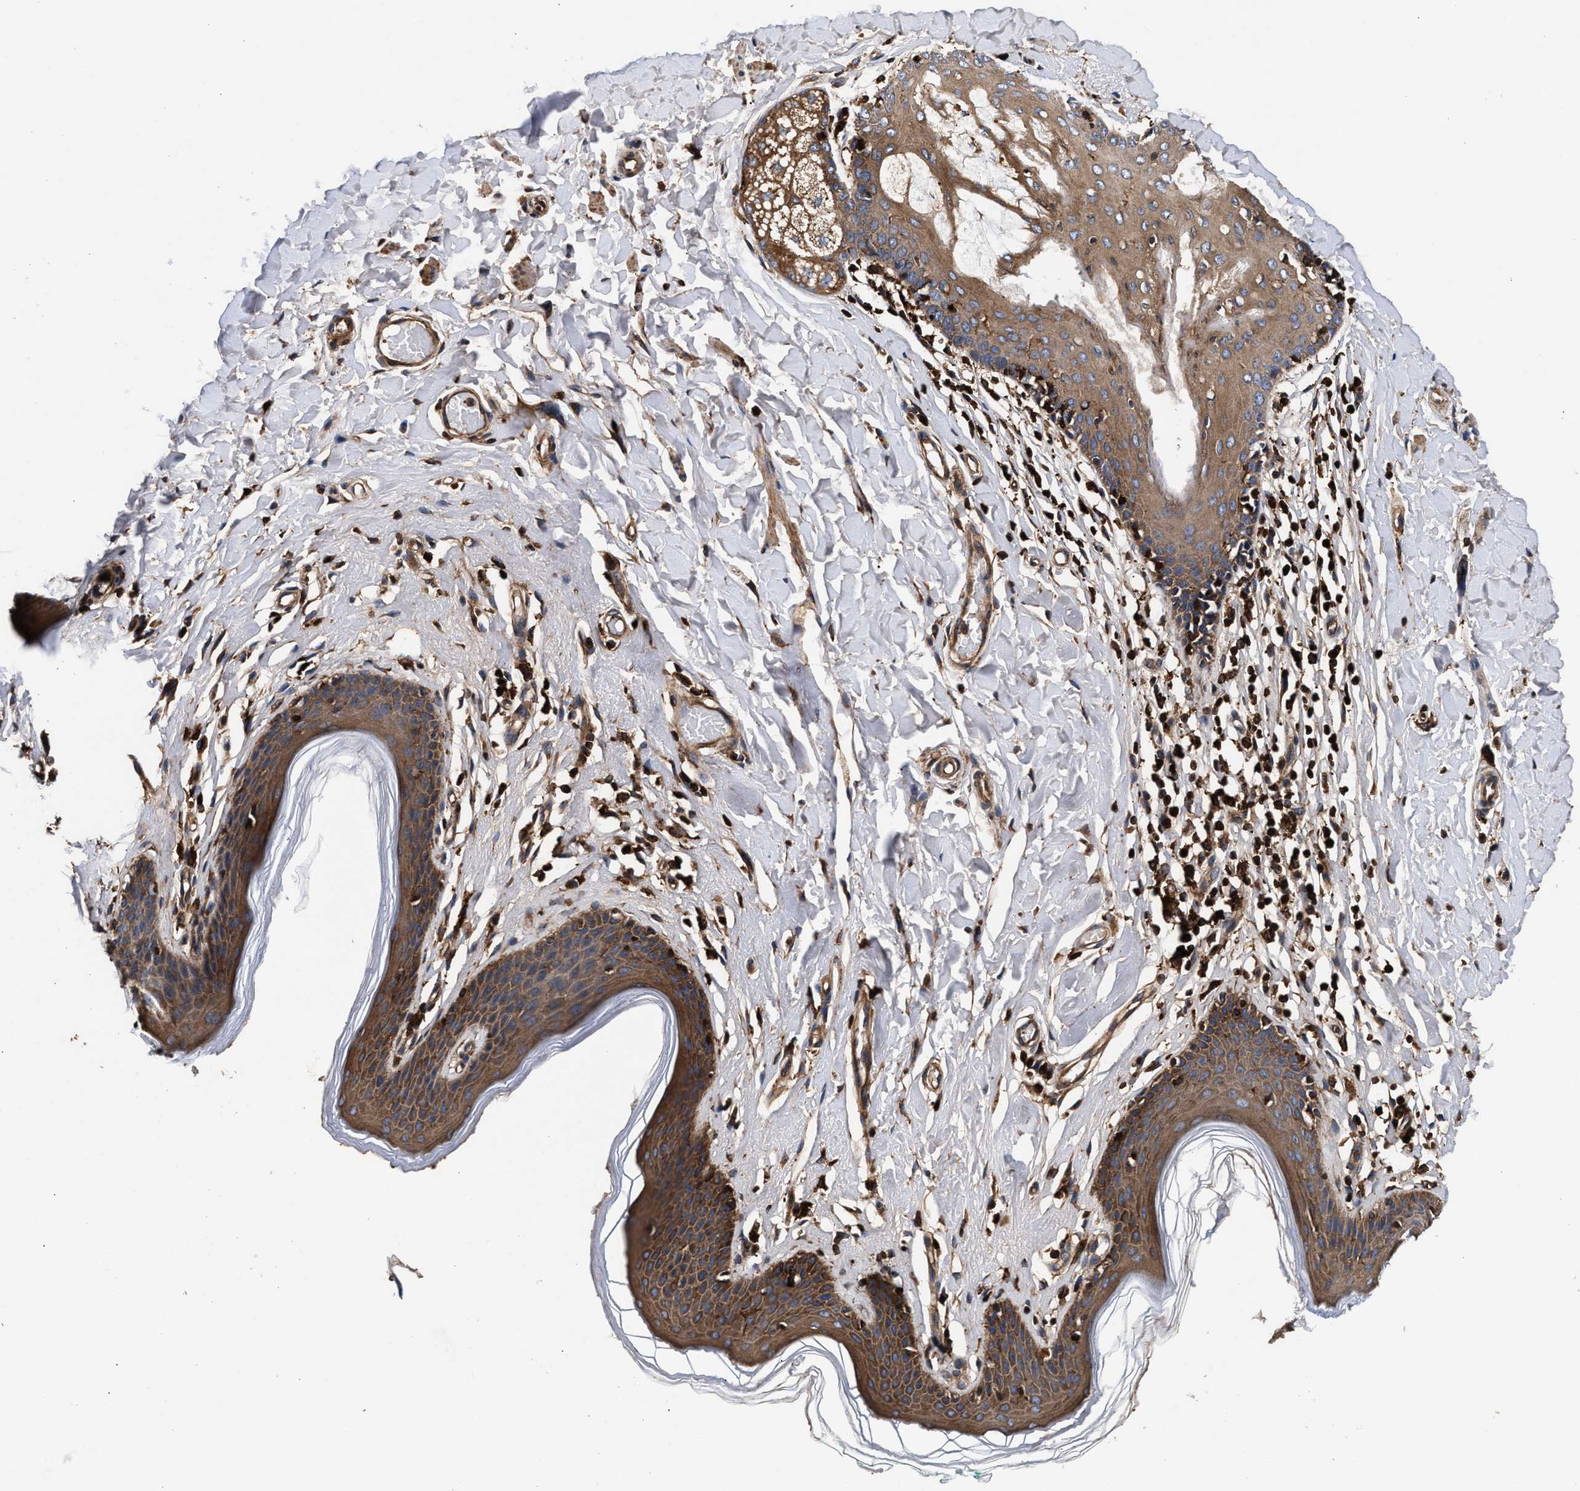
{"staining": {"intensity": "strong", "quantity": ">75%", "location": "cytoplasmic/membranous"}, "tissue": "skin", "cell_type": "Epidermal cells", "image_type": "normal", "snomed": [{"axis": "morphology", "description": "Normal tissue, NOS"}, {"axis": "topography", "description": "Vulva"}], "caption": "Skin stained with immunohistochemistry (IHC) shows strong cytoplasmic/membranous positivity in about >75% of epidermal cells. Ihc stains the protein in brown and the nuclei are stained blue.", "gene": "ENSG00000286112", "patient": {"sex": "female", "age": 66}}